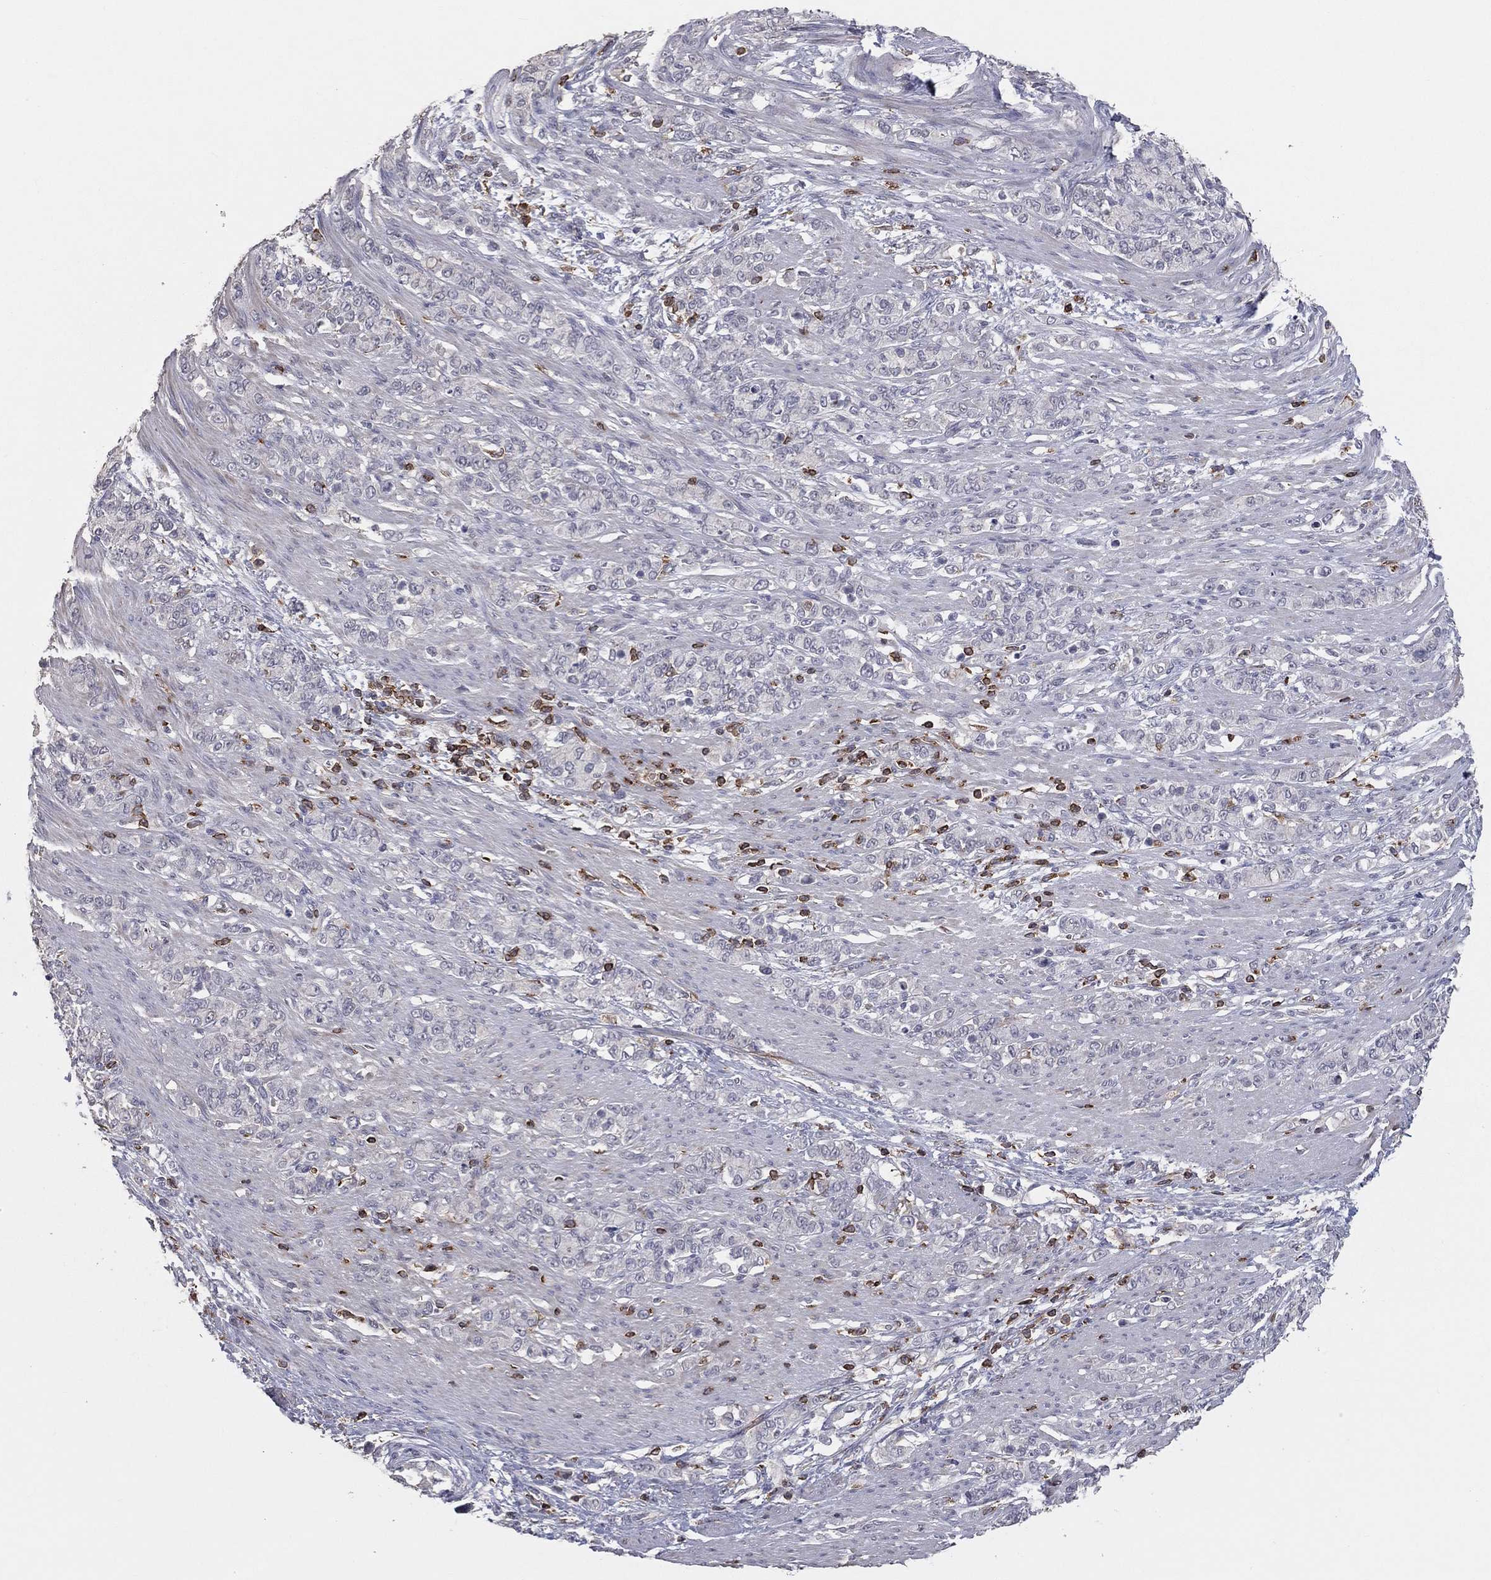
{"staining": {"intensity": "negative", "quantity": "none", "location": "none"}, "tissue": "stomach cancer", "cell_type": "Tumor cells", "image_type": "cancer", "snomed": [{"axis": "morphology", "description": "Normal tissue, NOS"}, {"axis": "morphology", "description": "Adenocarcinoma, NOS"}, {"axis": "topography", "description": "Stomach"}], "caption": "Tumor cells are negative for brown protein staining in stomach adenocarcinoma.", "gene": "PSTPIP1", "patient": {"sex": "female", "age": 79}}